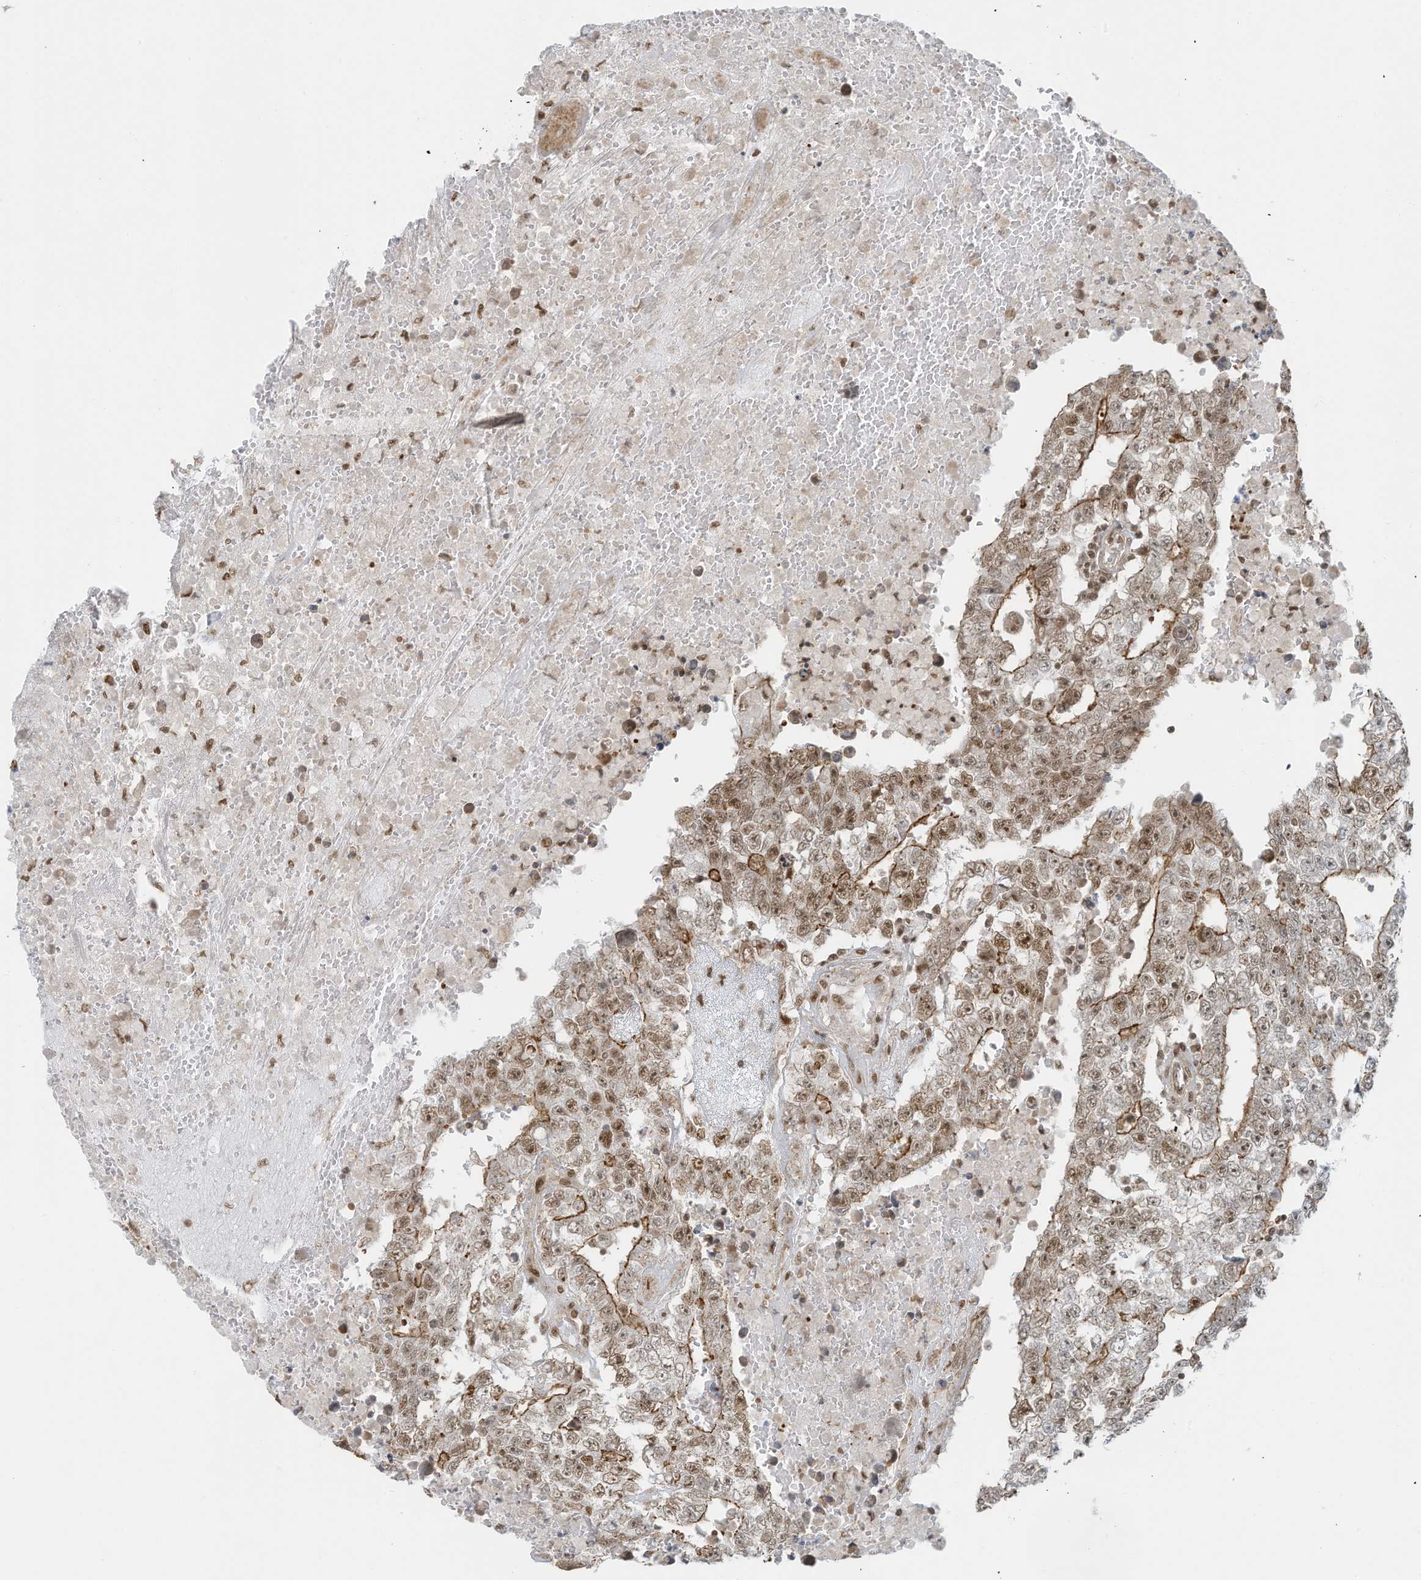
{"staining": {"intensity": "moderate", "quantity": ">75%", "location": "cytoplasmic/membranous,nuclear"}, "tissue": "testis cancer", "cell_type": "Tumor cells", "image_type": "cancer", "snomed": [{"axis": "morphology", "description": "Carcinoma, Embryonal, NOS"}, {"axis": "topography", "description": "Testis"}], "caption": "Protein expression analysis of human testis embryonal carcinoma reveals moderate cytoplasmic/membranous and nuclear staining in approximately >75% of tumor cells.", "gene": "DBR1", "patient": {"sex": "male", "age": 25}}